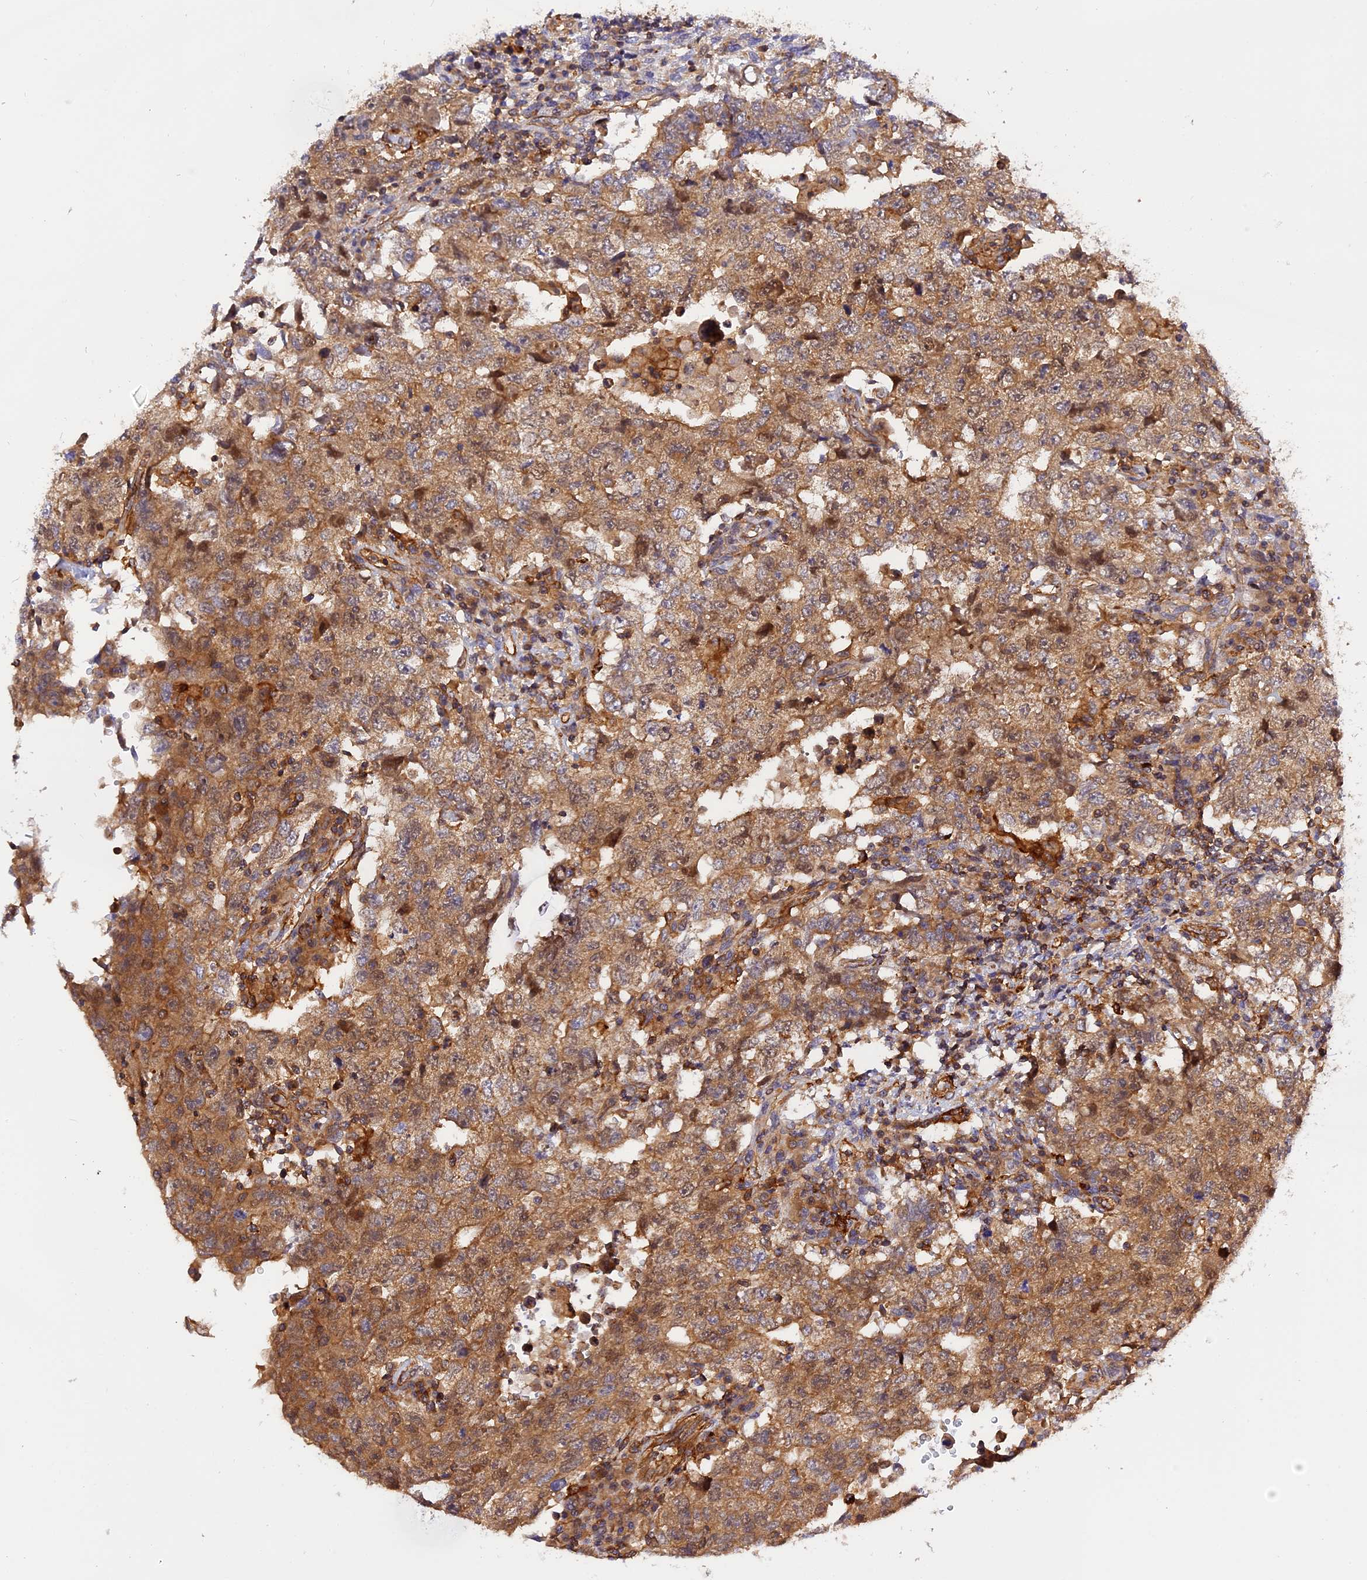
{"staining": {"intensity": "moderate", "quantity": ">75%", "location": "cytoplasmic/membranous"}, "tissue": "testis cancer", "cell_type": "Tumor cells", "image_type": "cancer", "snomed": [{"axis": "morphology", "description": "Carcinoma, Embryonal, NOS"}, {"axis": "topography", "description": "Testis"}], "caption": "IHC (DAB (3,3'-diaminobenzidine)) staining of testis cancer (embryonal carcinoma) shows moderate cytoplasmic/membranous protein expression in about >75% of tumor cells.", "gene": "C5orf22", "patient": {"sex": "male", "age": 26}}